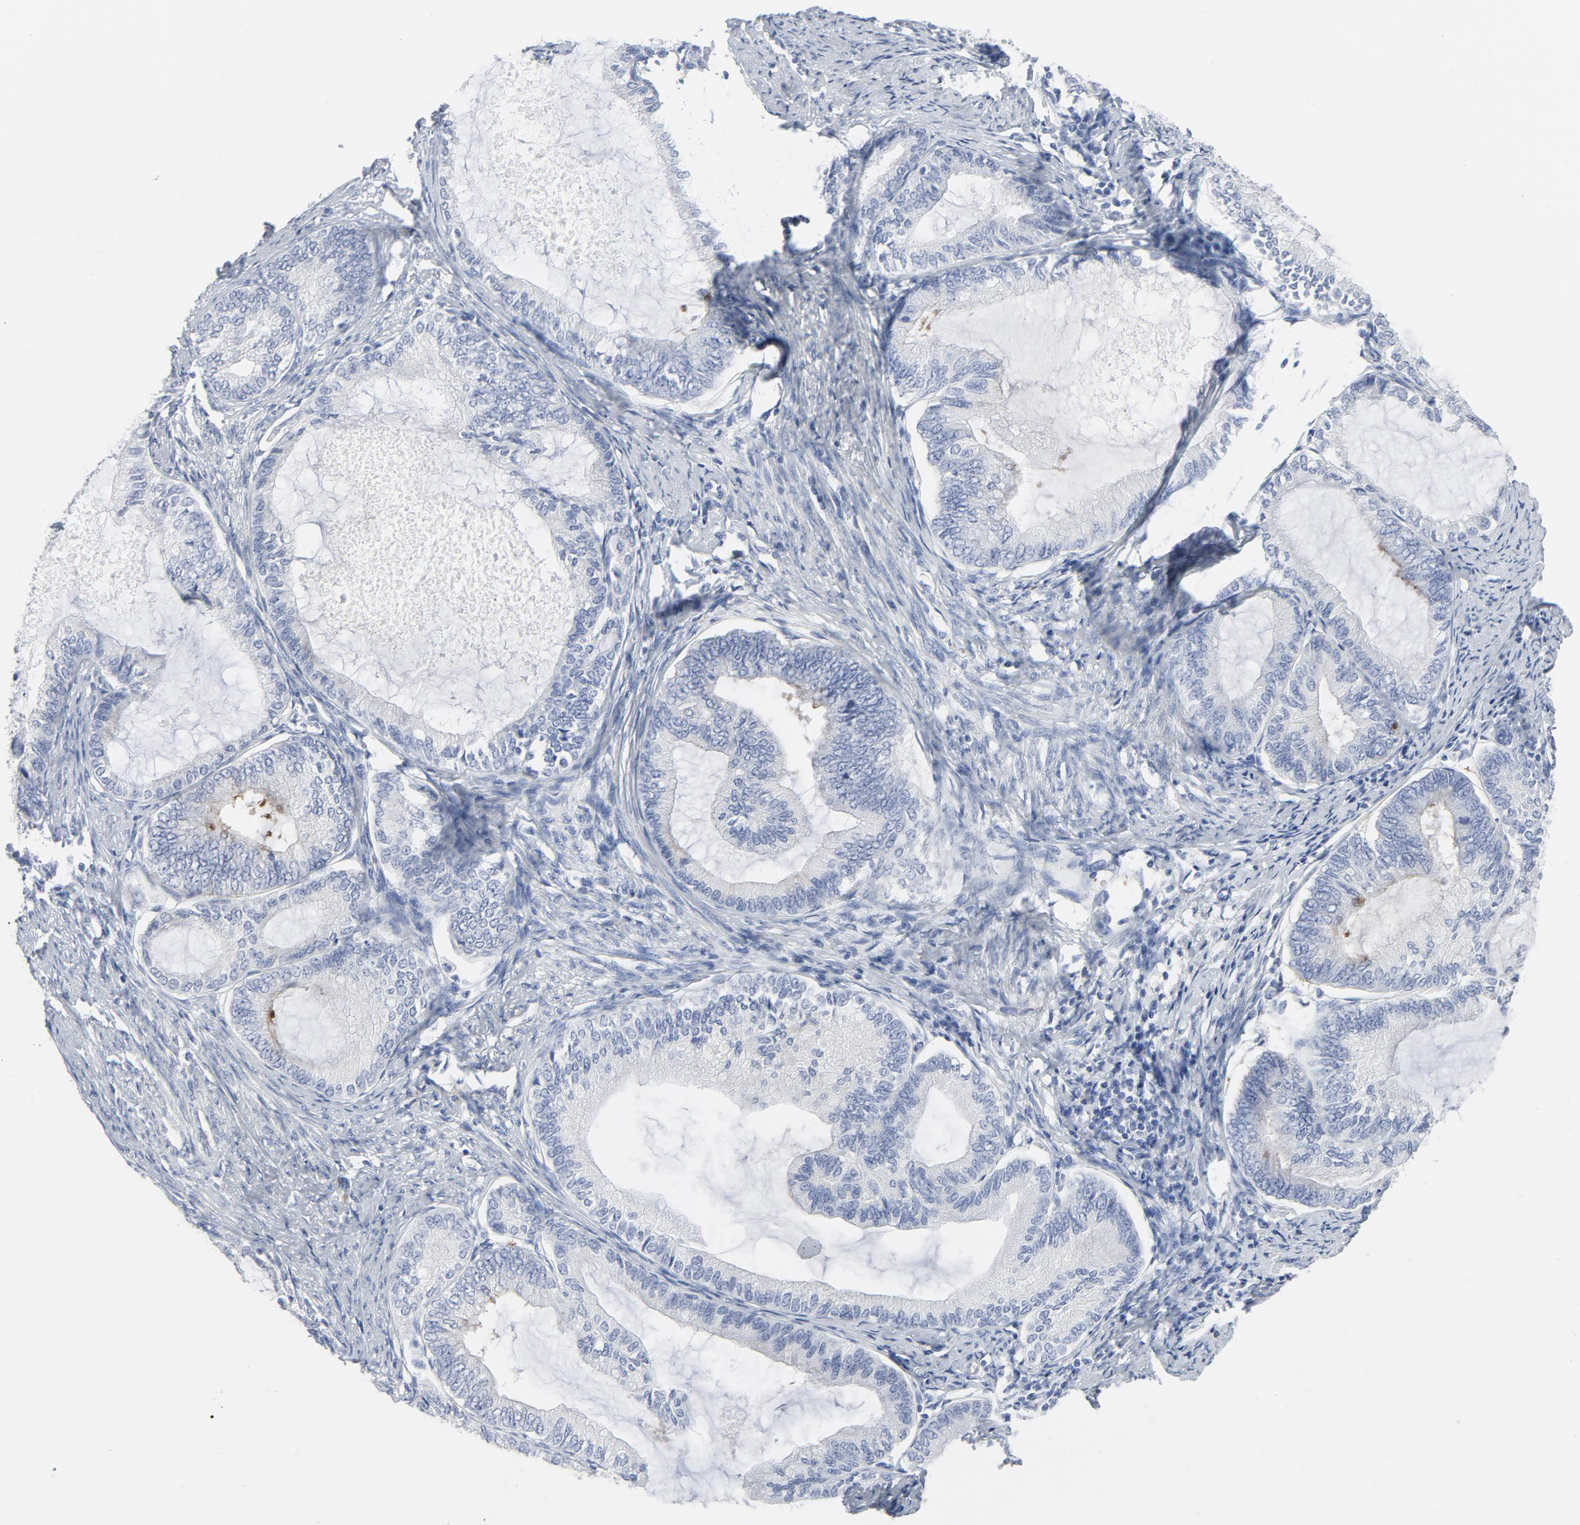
{"staining": {"intensity": "negative", "quantity": "none", "location": "none"}, "tissue": "endometrial cancer", "cell_type": "Tumor cells", "image_type": "cancer", "snomed": [{"axis": "morphology", "description": "Adenocarcinoma, NOS"}, {"axis": "topography", "description": "Endometrium"}], "caption": "DAB (3,3'-diaminobenzidine) immunohistochemical staining of endometrial adenocarcinoma exhibits no significant positivity in tumor cells. (Stains: DAB (3,3'-diaminobenzidine) IHC with hematoxylin counter stain, Microscopy: brightfield microscopy at high magnification).", "gene": "TUBB1", "patient": {"sex": "female", "age": 86}}